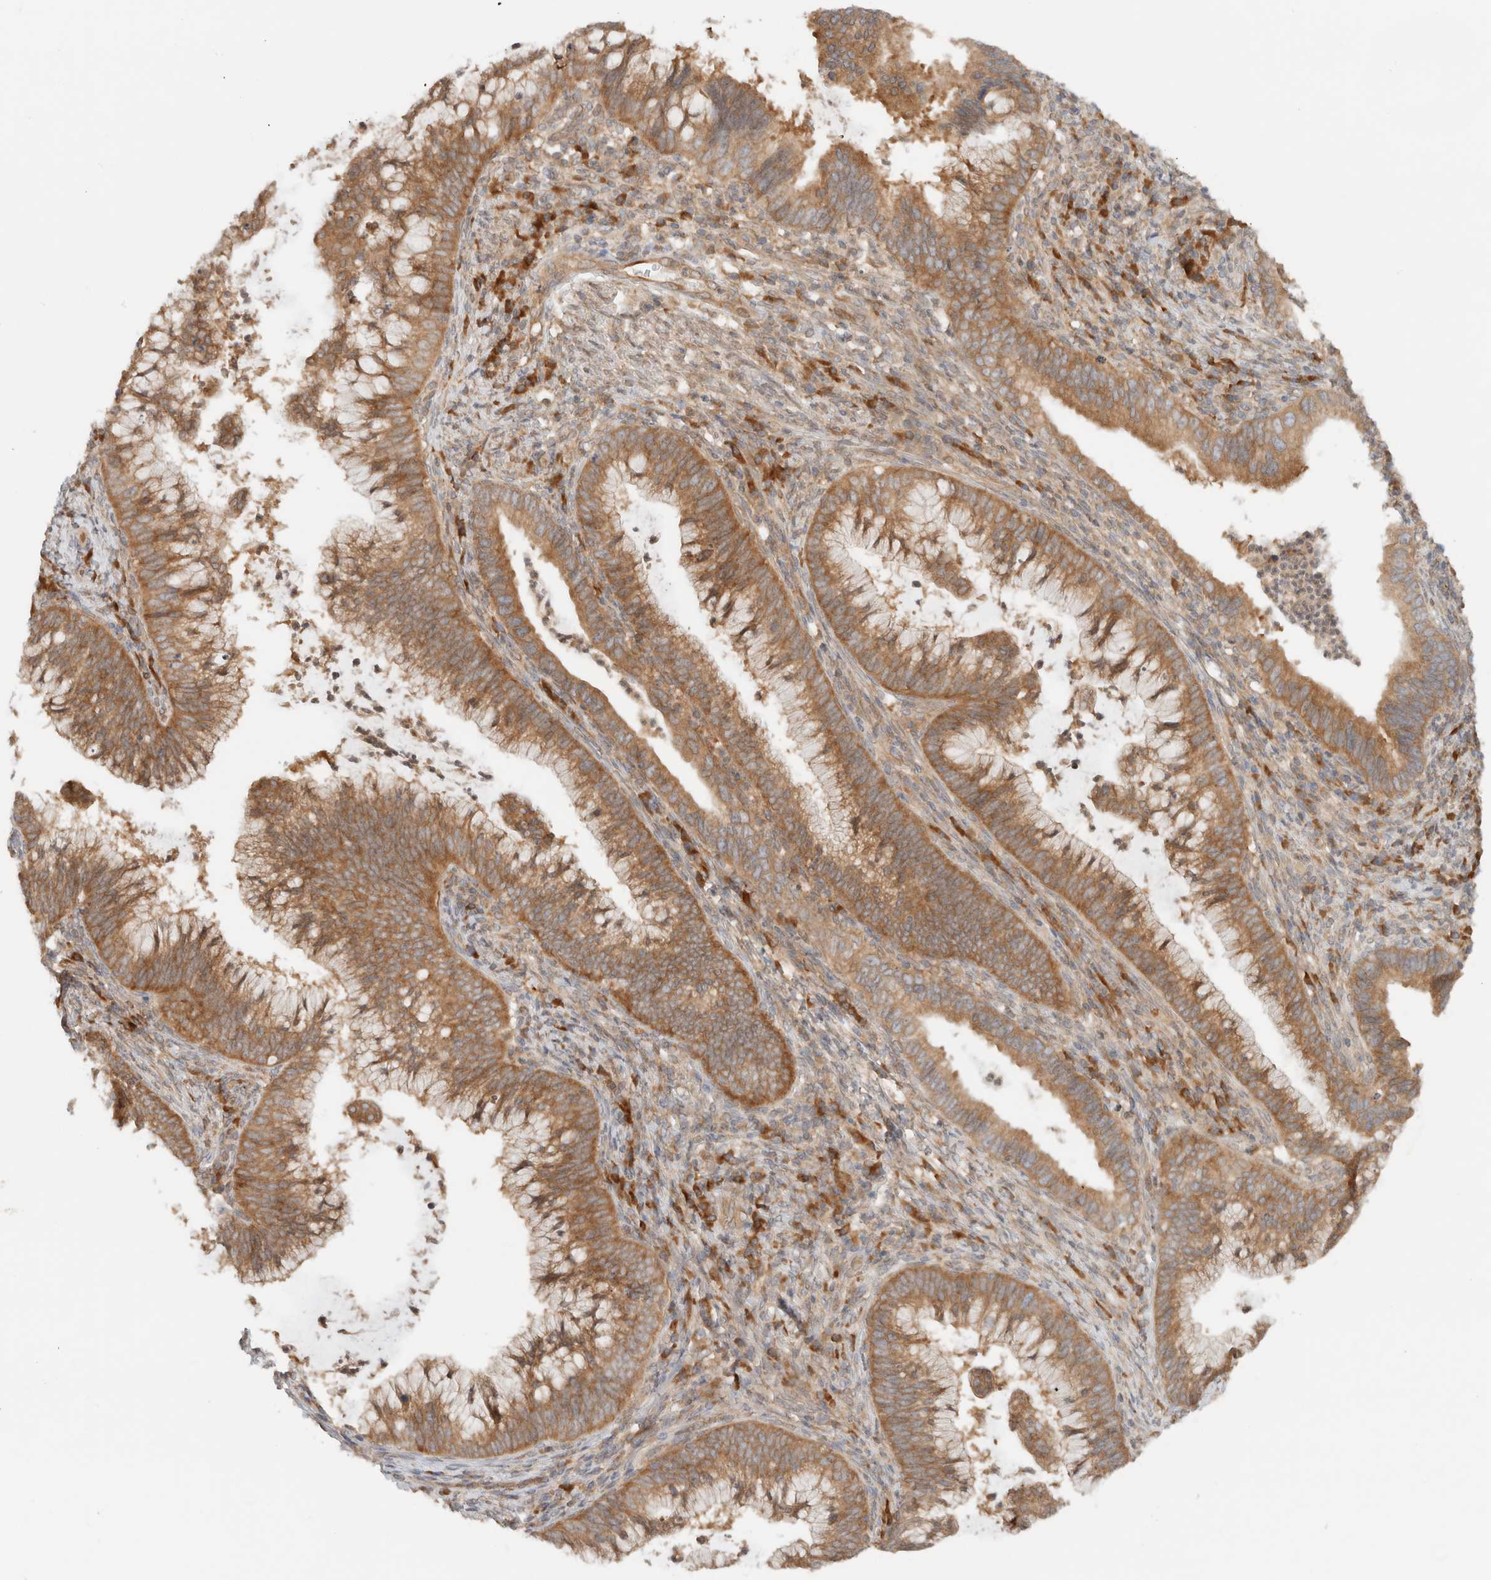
{"staining": {"intensity": "moderate", "quantity": ">75%", "location": "cytoplasmic/membranous"}, "tissue": "cervical cancer", "cell_type": "Tumor cells", "image_type": "cancer", "snomed": [{"axis": "morphology", "description": "Adenocarcinoma, NOS"}, {"axis": "topography", "description": "Cervix"}], "caption": "Moderate cytoplasmic/membranous staining is seen in about >75% of tumor cells in cervical cancer.", "gene": "ARFGEF2", "patient": {"sex": "female", "age": 36}}